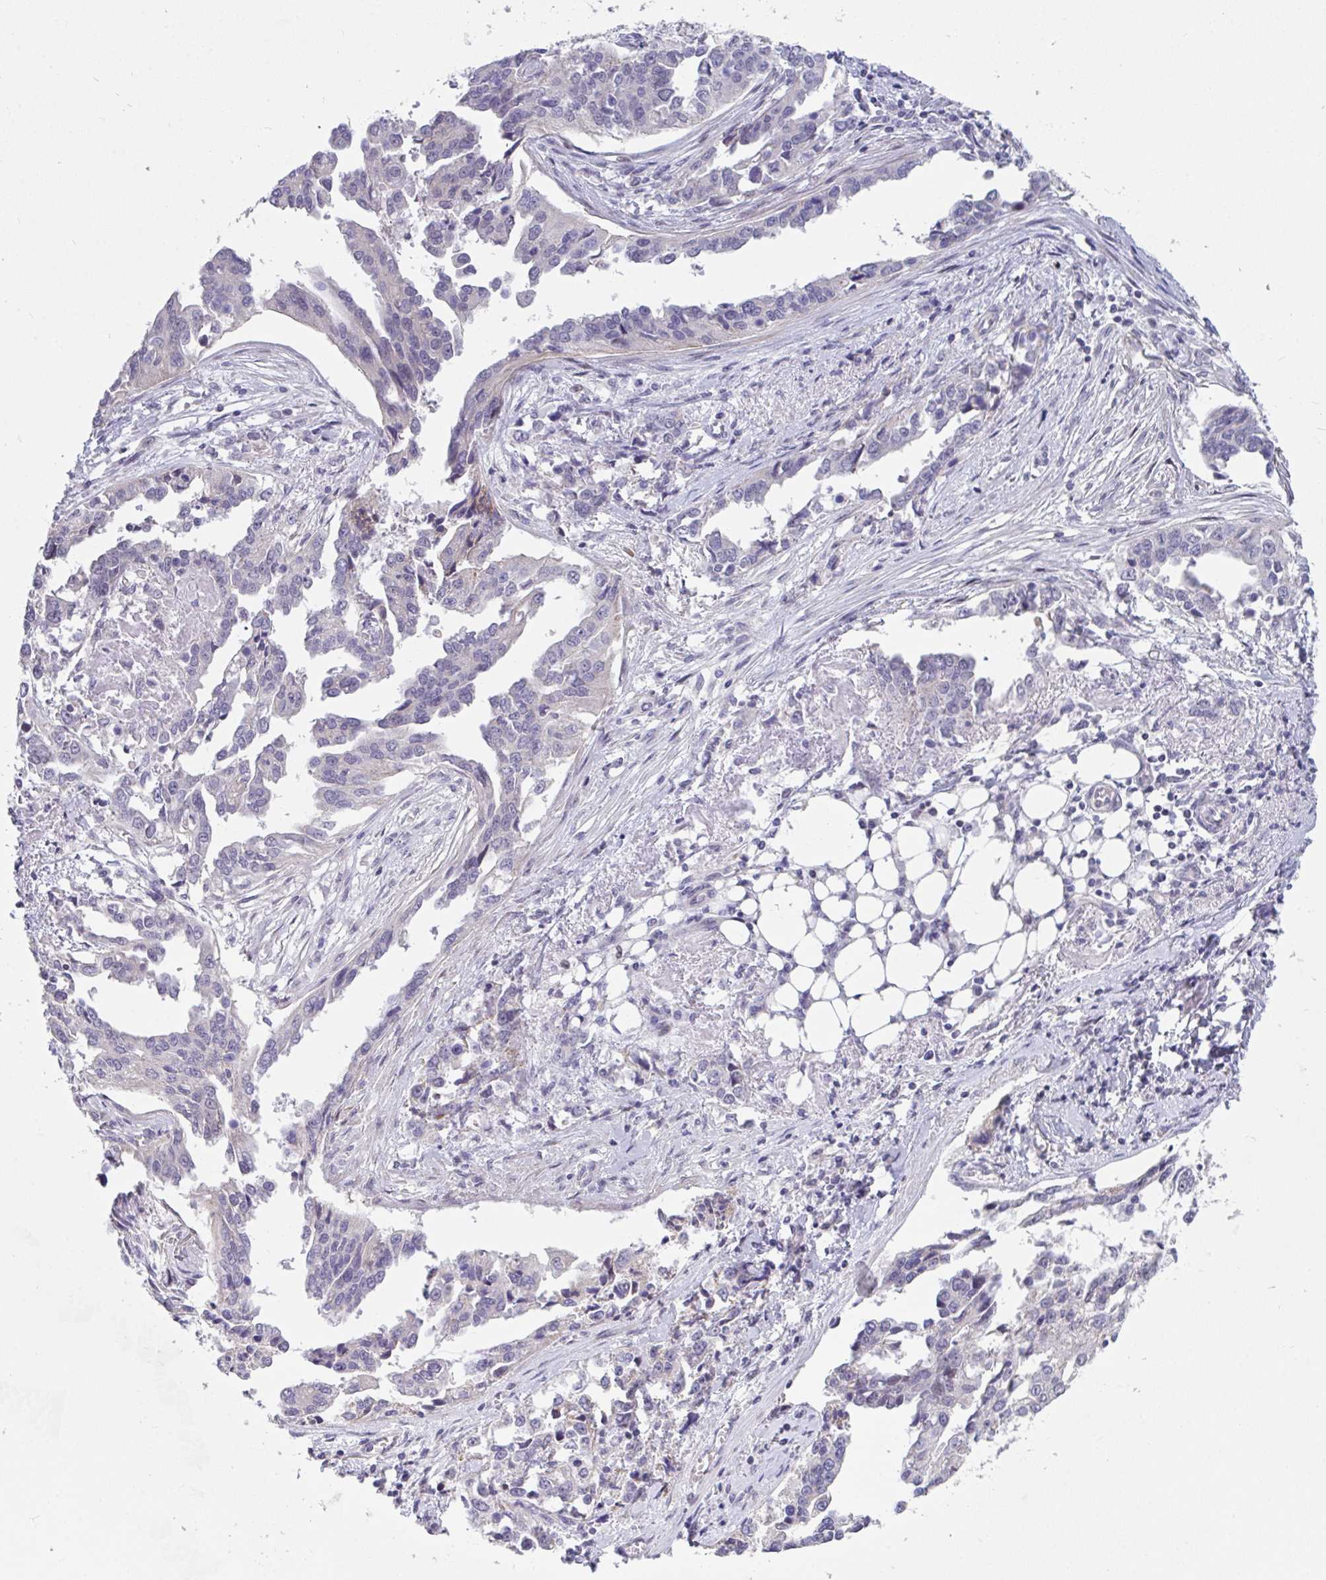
{"staining": {"intensity": "negative", "quantity": "none", "location": "none"}, "tissue": "ovarian cancer", "cell_type": "Tumor cells", "image_type": "cancer", "snomed": [{"axis": "morphology", "description": "Cystadenocarcinoma, serous, NOS"}, {"axis": "topography", "description": "Ovary"}], "caption": "This micrograph is of ovarian cancer stained with immunohistochemistry (IHC) to label a protein in brown with the nuclei are counter-stained blue. There is no positivity in tumor cells. (DAB (3,3'-diaminobenzidine) immunohistochemistry (IHC), high magnification).", "gene": "FAM156B", "patient": {"sex": "female", "age": 75}}